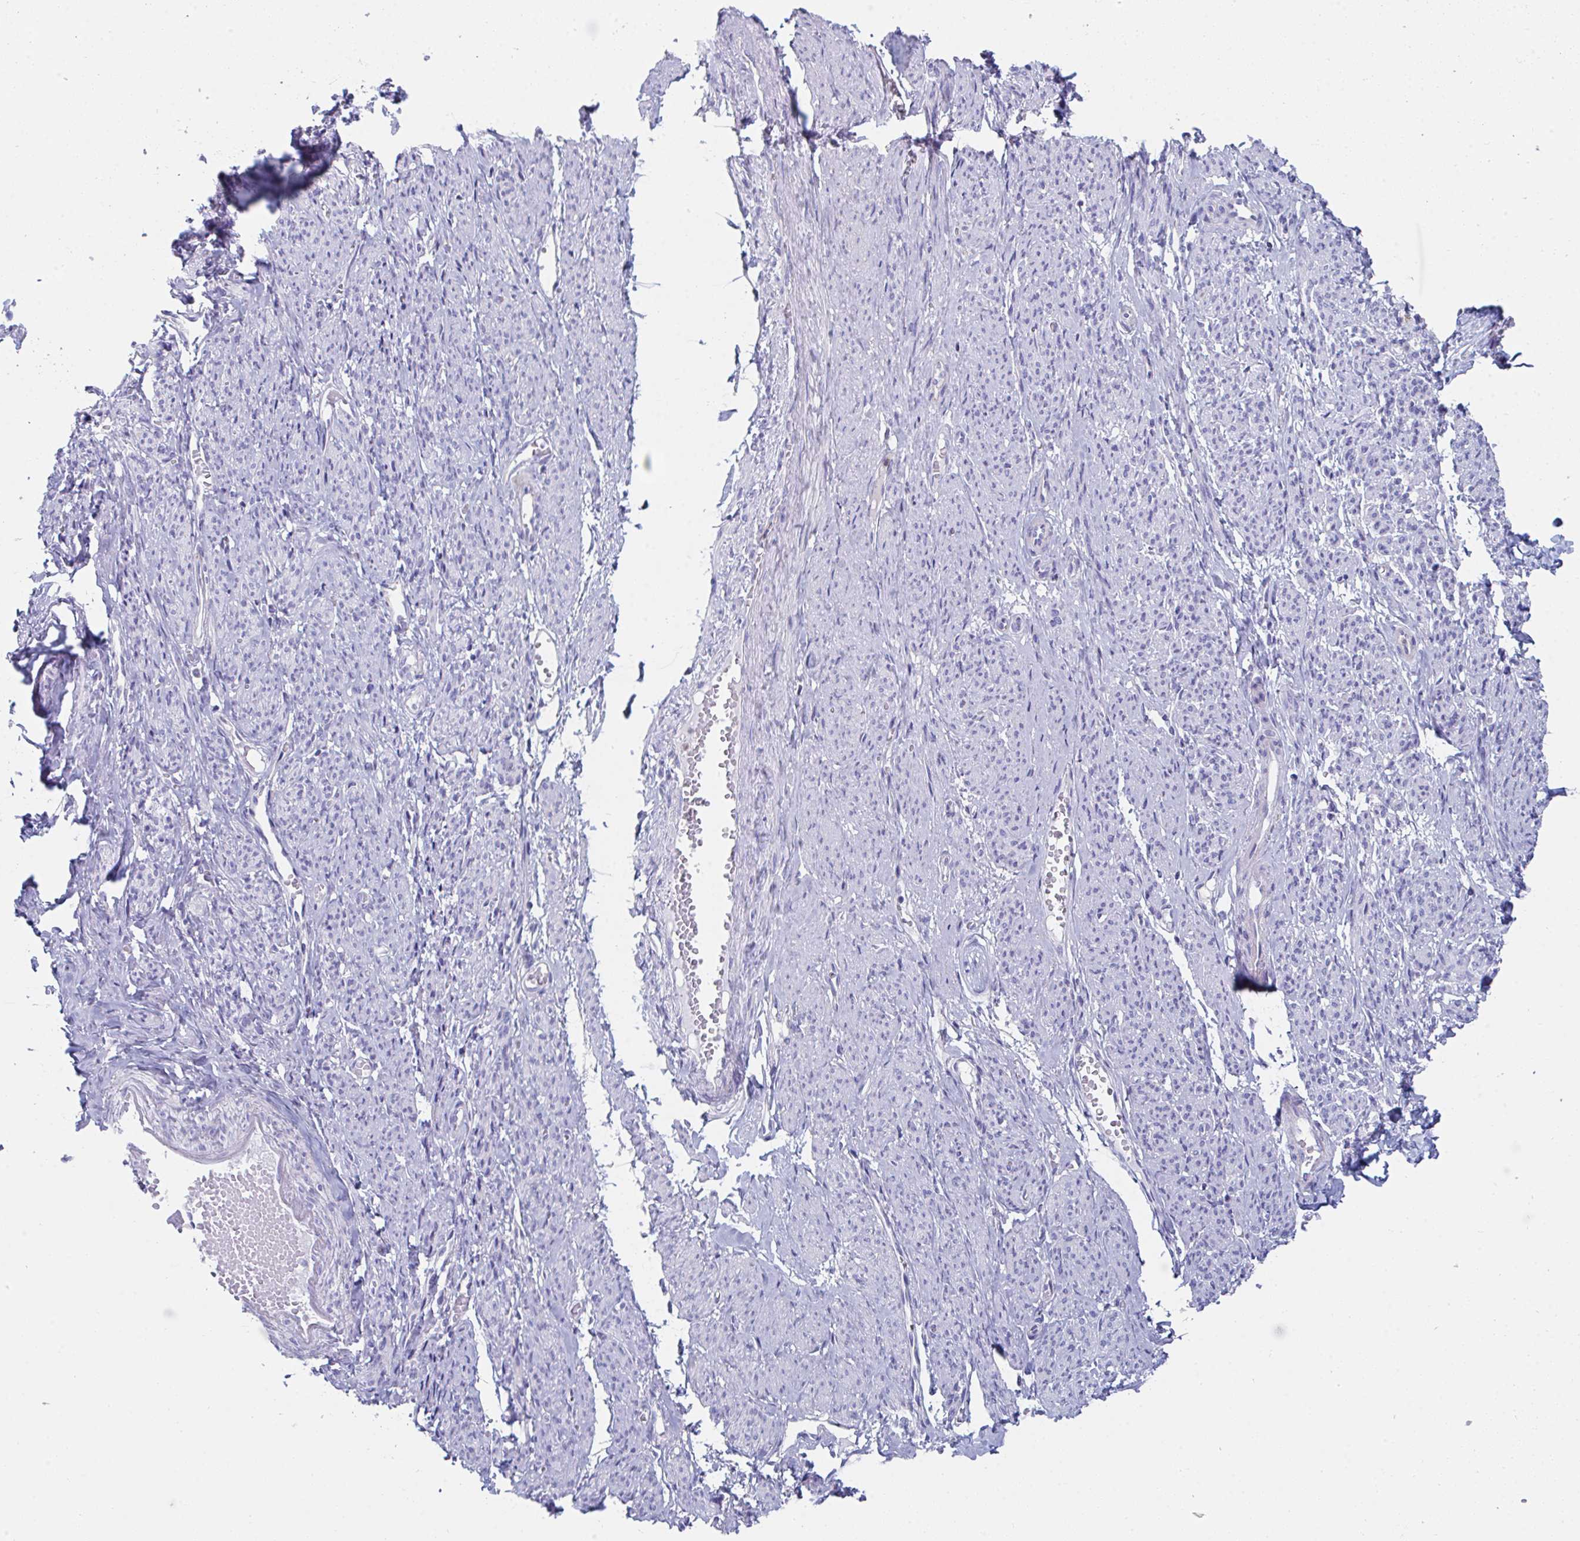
{"staining": {"intensity": "negative", "quantity": "none", "location": "none"}, "tissue": "smooth muscle", "cell_type": "Smooth muscle cells", "image_type": "normal", "snomed": [{"axis": "morphology", "description": "Normal tissue, NOS"}, {"axis": "topography", "description": "Smooth muscle"}], "caption": "A high-resolution photomicrograph shows IHC staining of benign smooth muscle, which displays no significant positivity in smooth muscle cells. (DAB immunohistochemistry (IHC) with hematoxylin counter stain).", "gene": "MGAM2", "patient": {"sex": "female", "age": 65}}